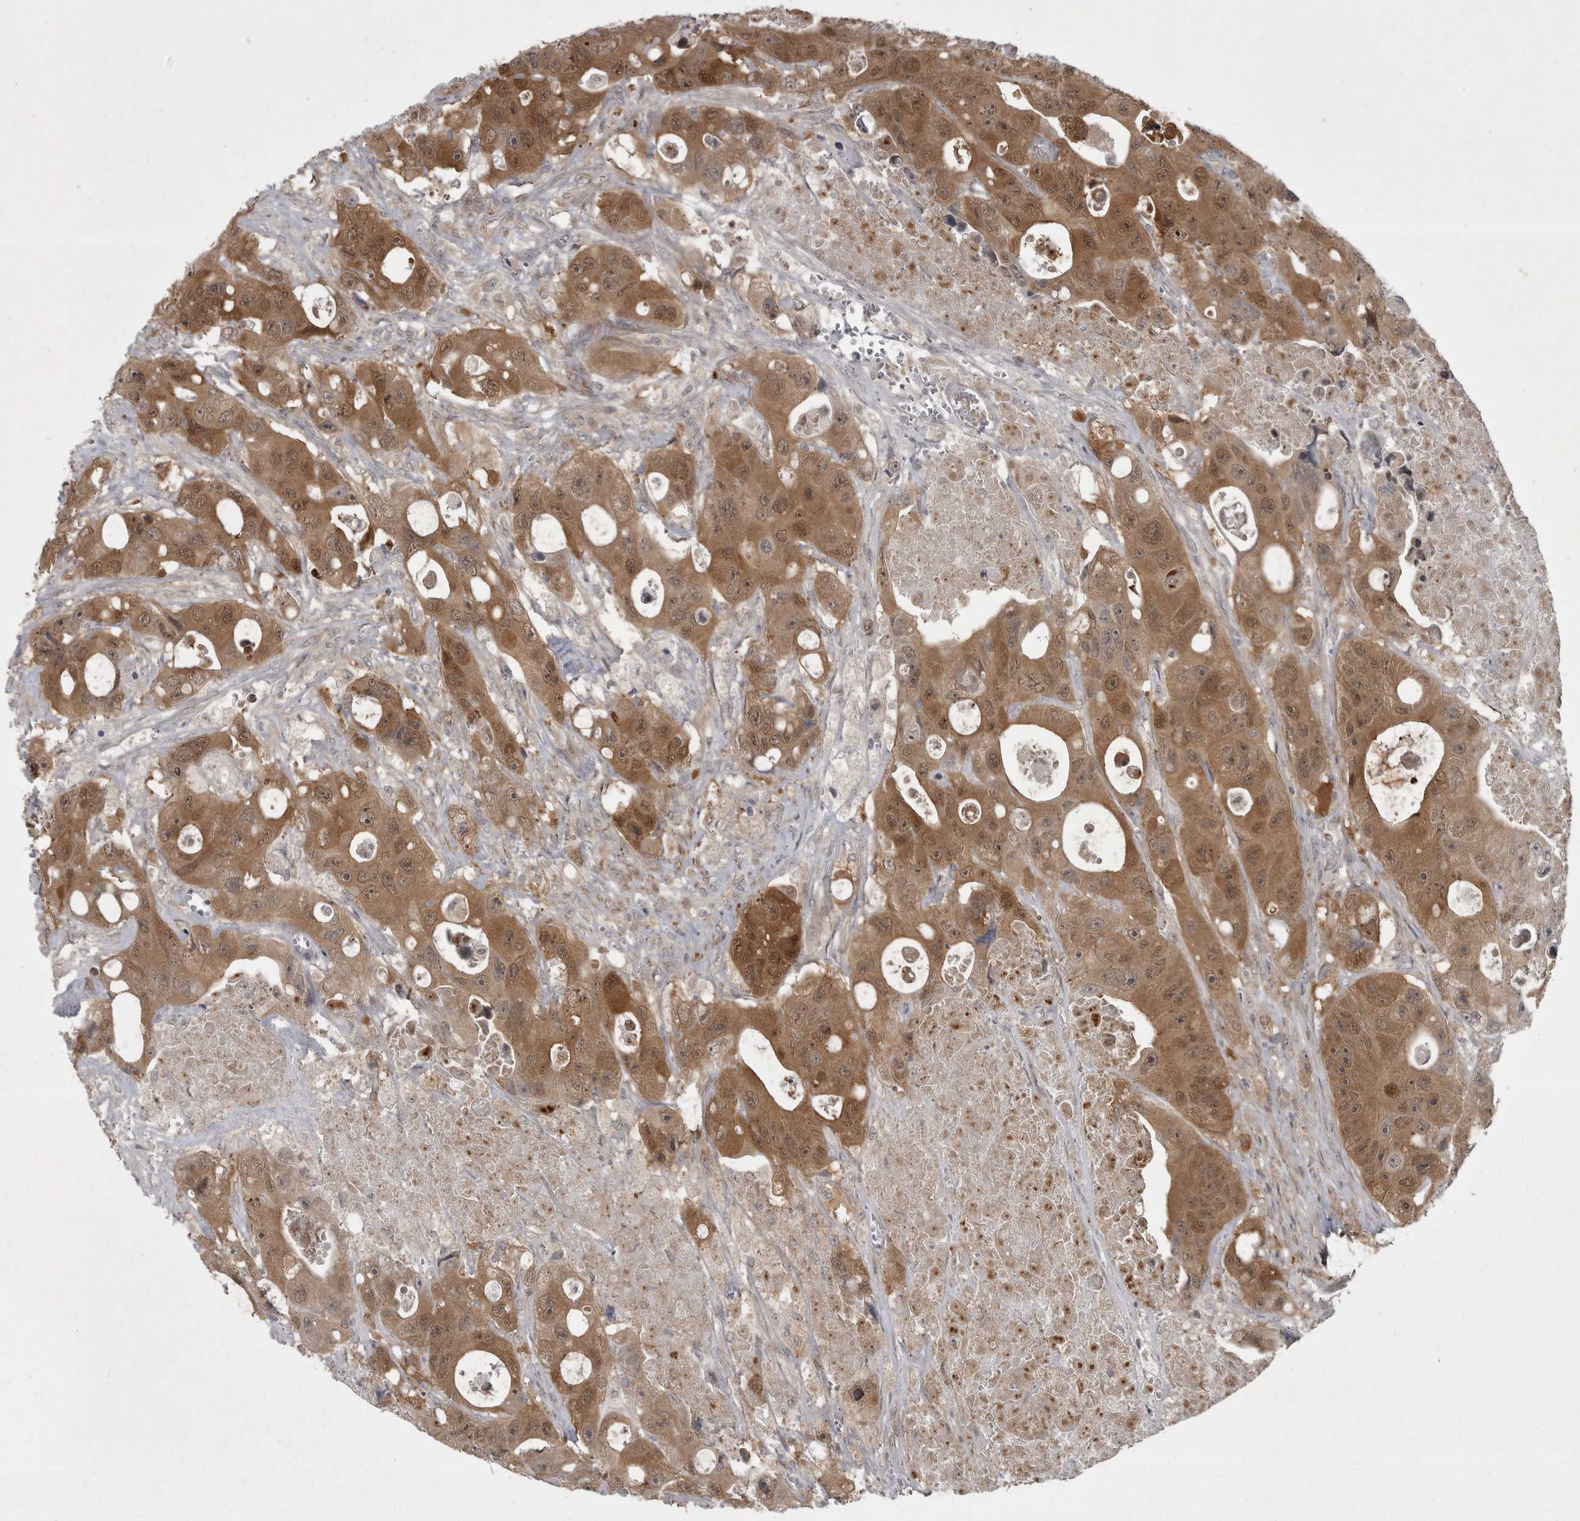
{"staining": {"intensity": "moderate", "quantity": ">75%", "location": "cytoplasmic/membranous,nuclear"}, "tissue": "colorectal cancer", "cell_type": "Tumor cells", "image_type": "cancer", "snomed": [{"axis": "morphology", "description": "Adenocarcinoma, NOS"}, {"axis": "topography", "description": "Colon"}], "caption": "Colorectal cancer stained for a protein (brown) demonstrates moderate cytoplasmic/membranous and nuclear positive expression in approximately >75% of tumor cells.", "gene": "PPP1R9A", "patient": {"sex": "female", "age": 46}}